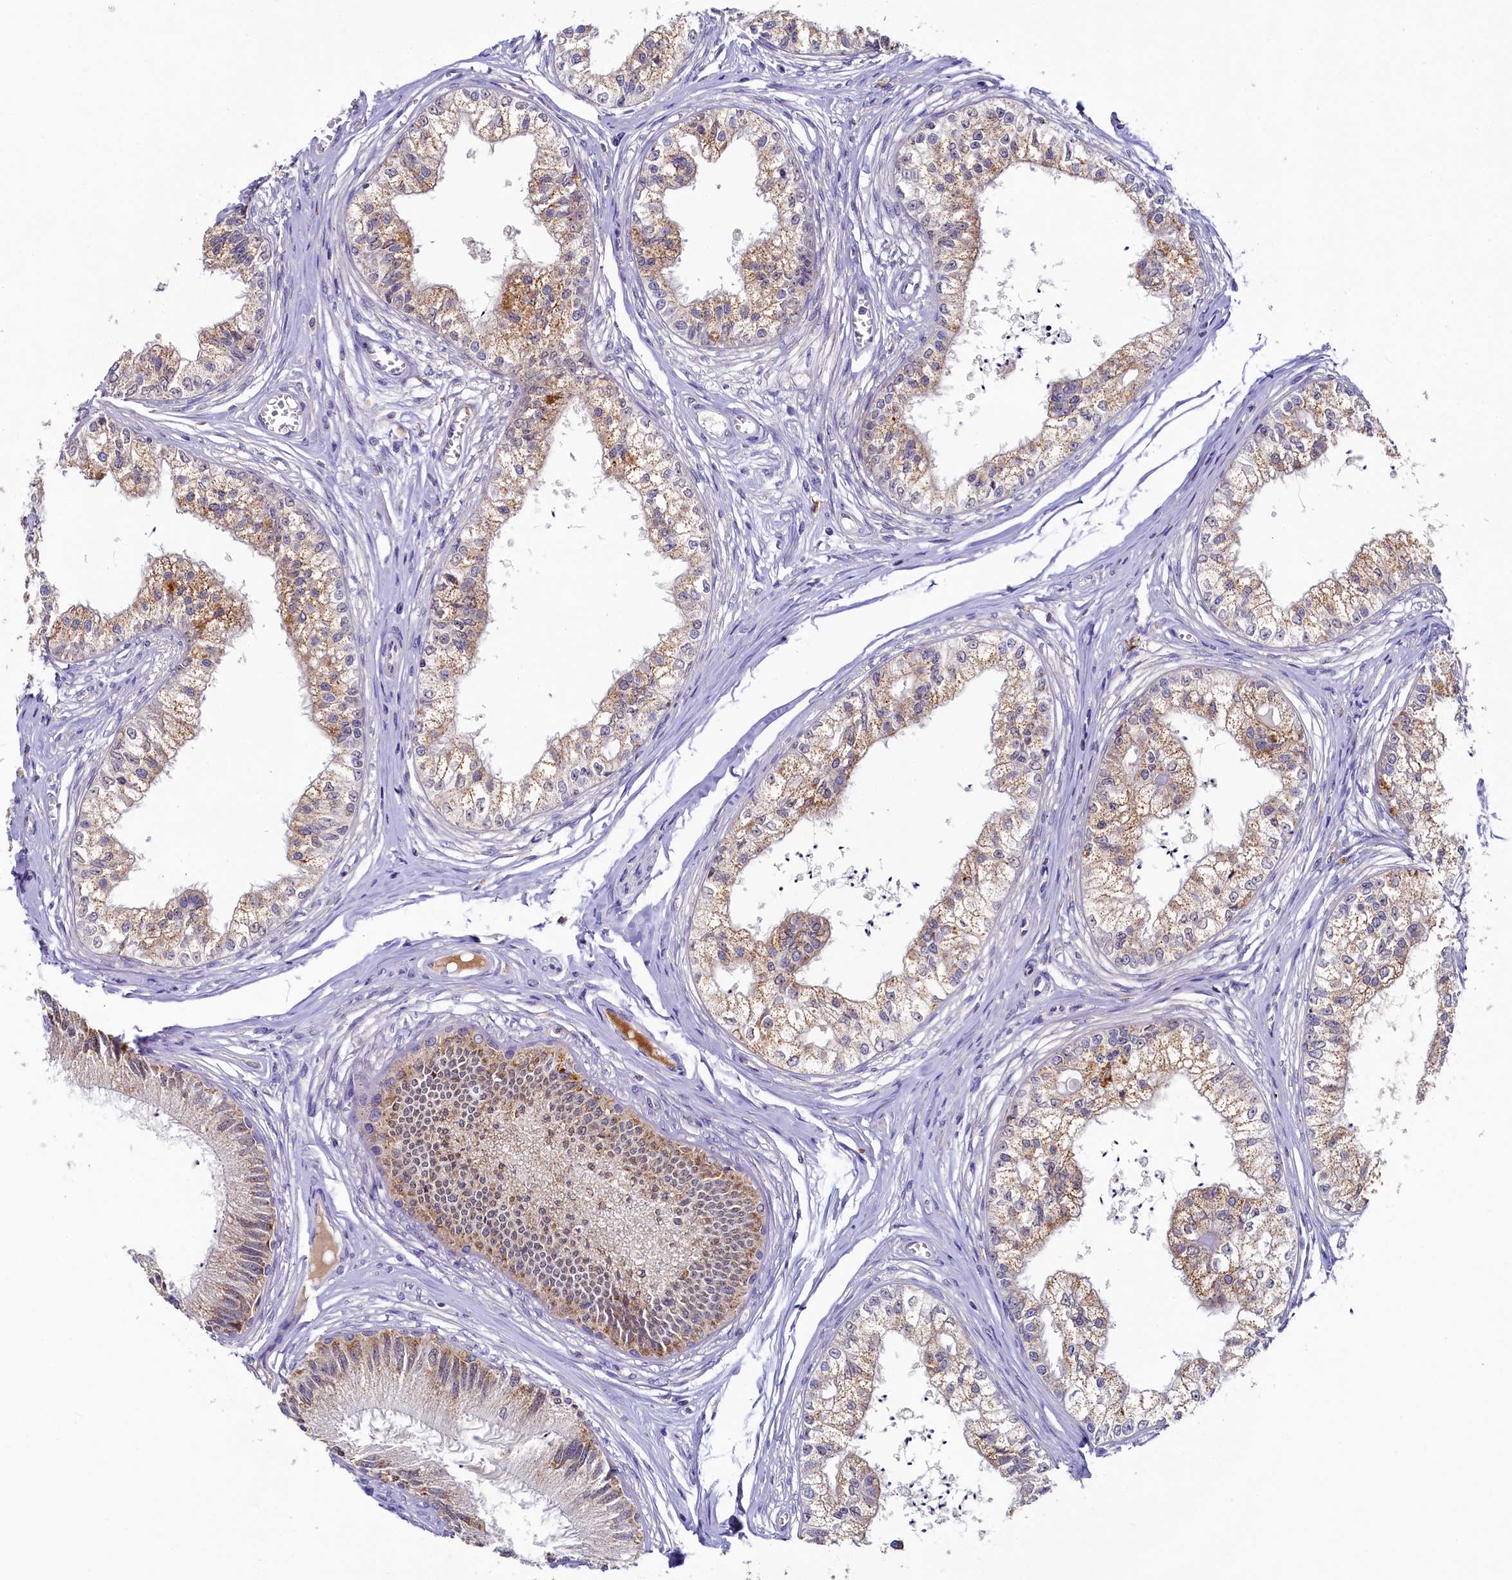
{"staining": {"intensity": "weak", "quantity": ">75%", "location": "cytoplasmic/membranous"}, "tissue": "epididymis", "cell_type": "Glandular cells", "image_type": "normal", "snomed": [{"axis": "morphology", "description": "Normal tissue, NOS"}, {"axis": "topography", "description": "Epididymis"}], "caption": "Protein expression analysis of benign human epididymis reveals weak cytoplasmic/membranous expression in approximately >75% of glandular cells. Nuclei are stained in blue.", "gene": "SPINK9", "patient": {"sex": "male", "age": 79}}